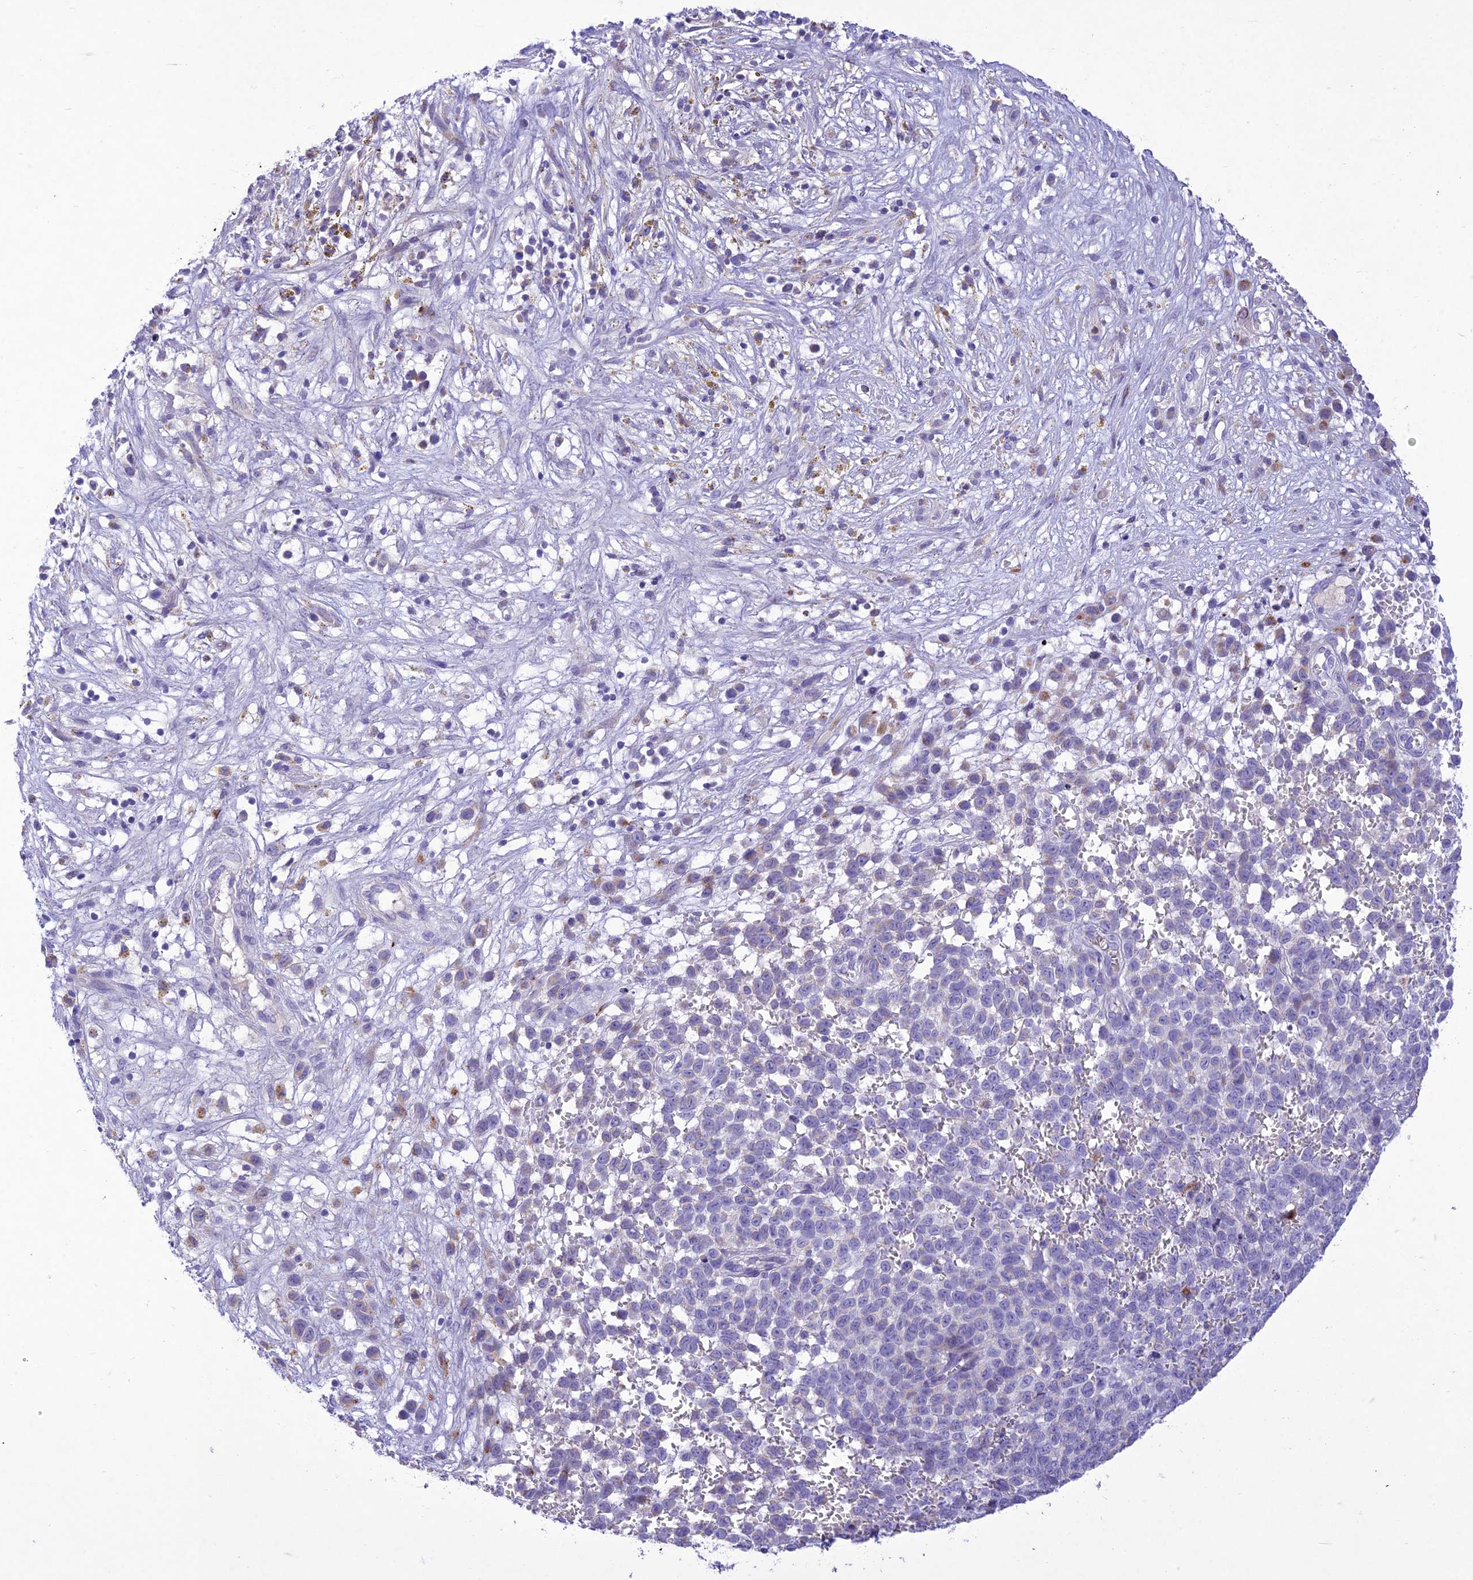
{"staining": {"intensity": "negative", "quantity": "none", "location": "none"}, "tissue": "melanoma", "cell_type": "Tumor cells", "image_type": "cancer", "snomed": [{"axis": "morphology", "description": "Malignant melanoma, NOS"}, {"axis": "topography", "description": "Nose, NOS"}], "caption": "A micrograph of melanoma stained for a protein demonstrates no brown staining in tumor cells. The staining is performed using DAB brown chromogen with nuclei counter-stained in using hematoxylin.", "gene": "SLC13A5", "patient": {"sex": "female", "age": 48}}